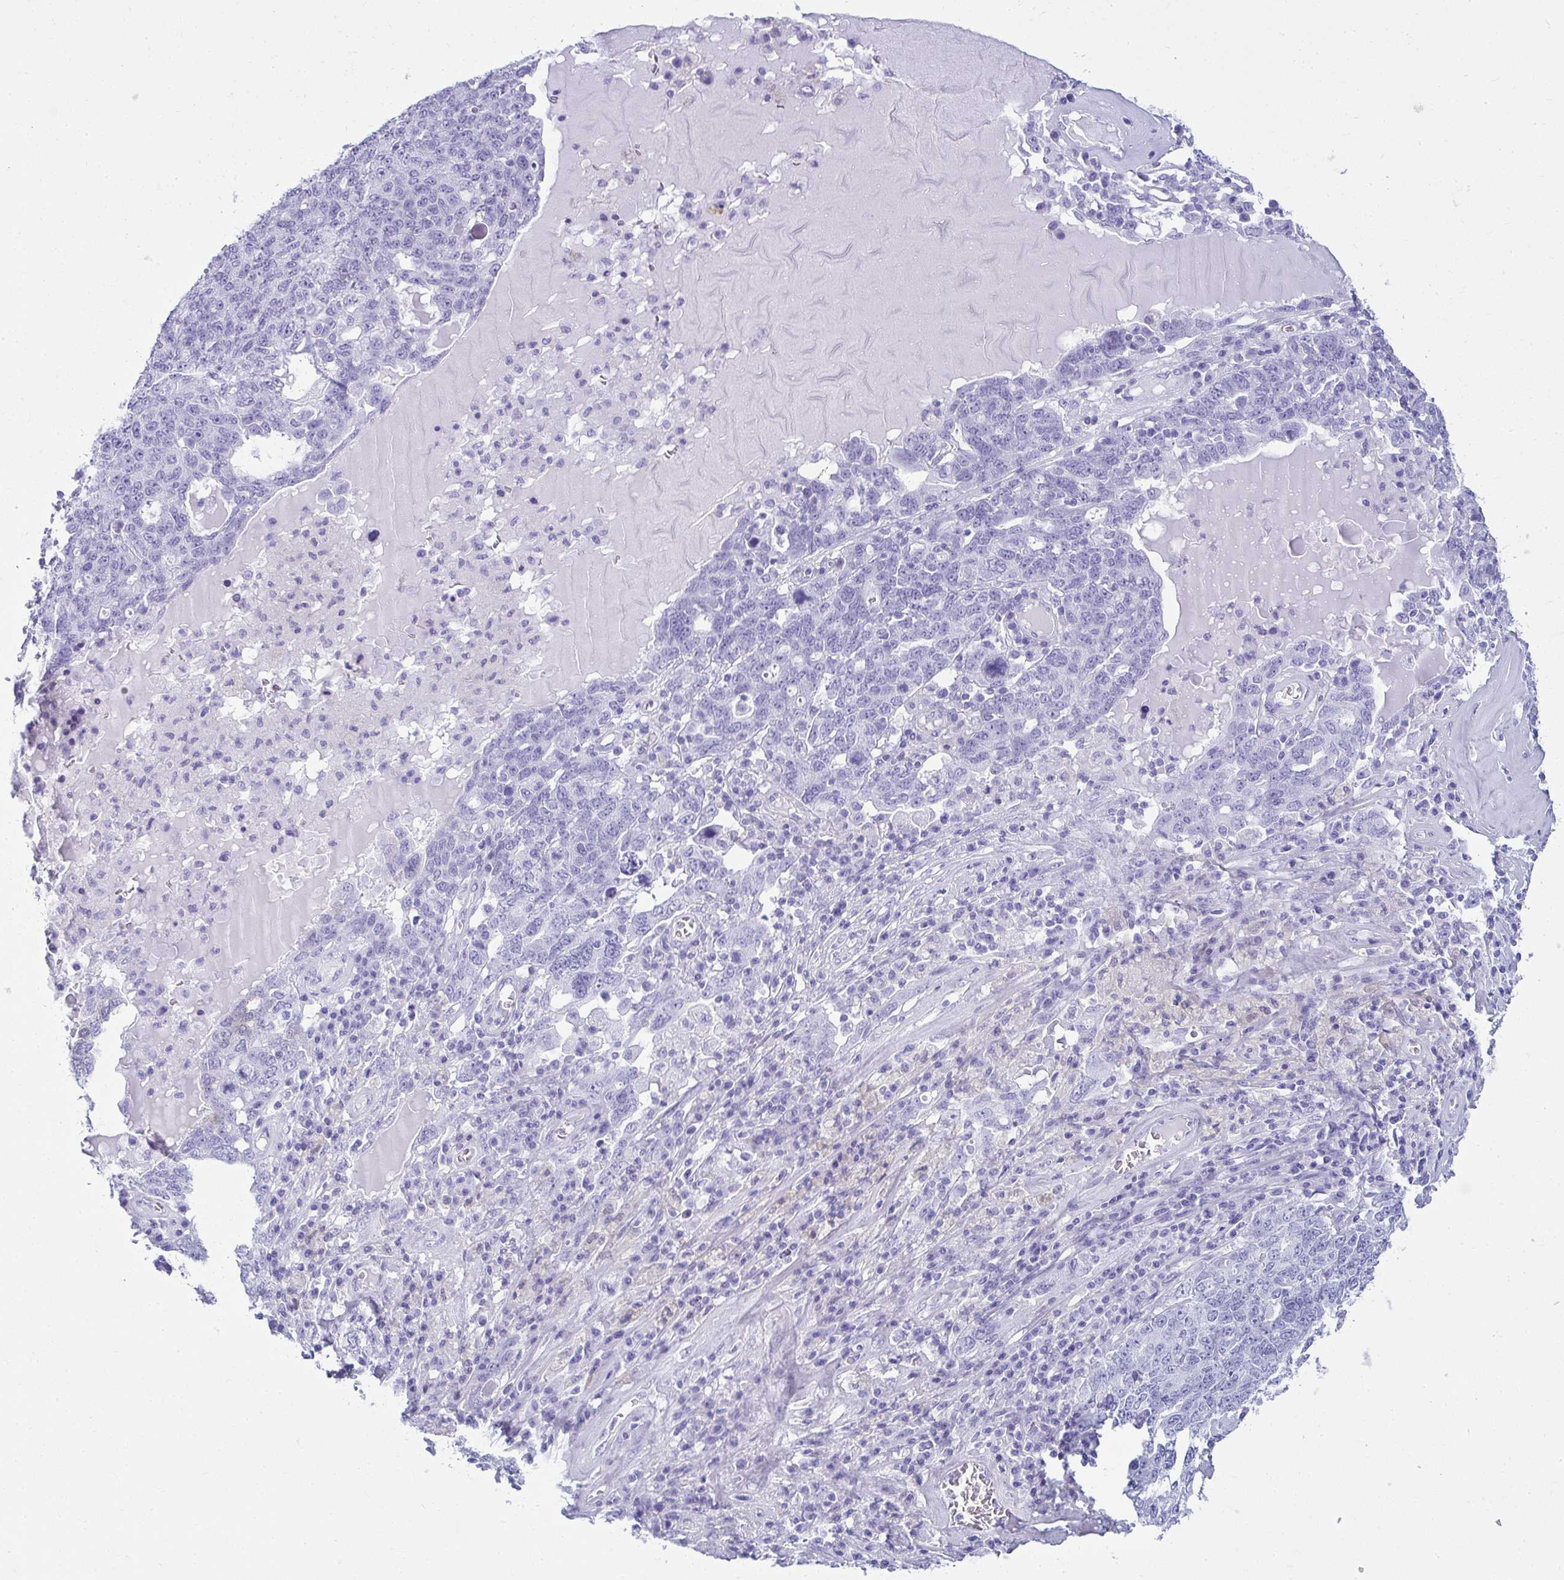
{"staining": {"intensity": "negative", "quantity": "none", "location": "none"}, "tissue": "ovarian cancer", "cell_type": "Tumor cells", "image_type": "cancer", "snomed": [{"axis": "morphology", "description": "Carcinoma, endometroid"}, {"axis": "topography", "description": "Ovary"}], "caption": "High magnification brightfield microscopy of ovarian cancer stained with DAB (brown) and counterstained with hematoxylin (blue): tumor cells show no significant positivity.", "gene": "CLGN", "patient": {"sex": "female", "age": 62}}